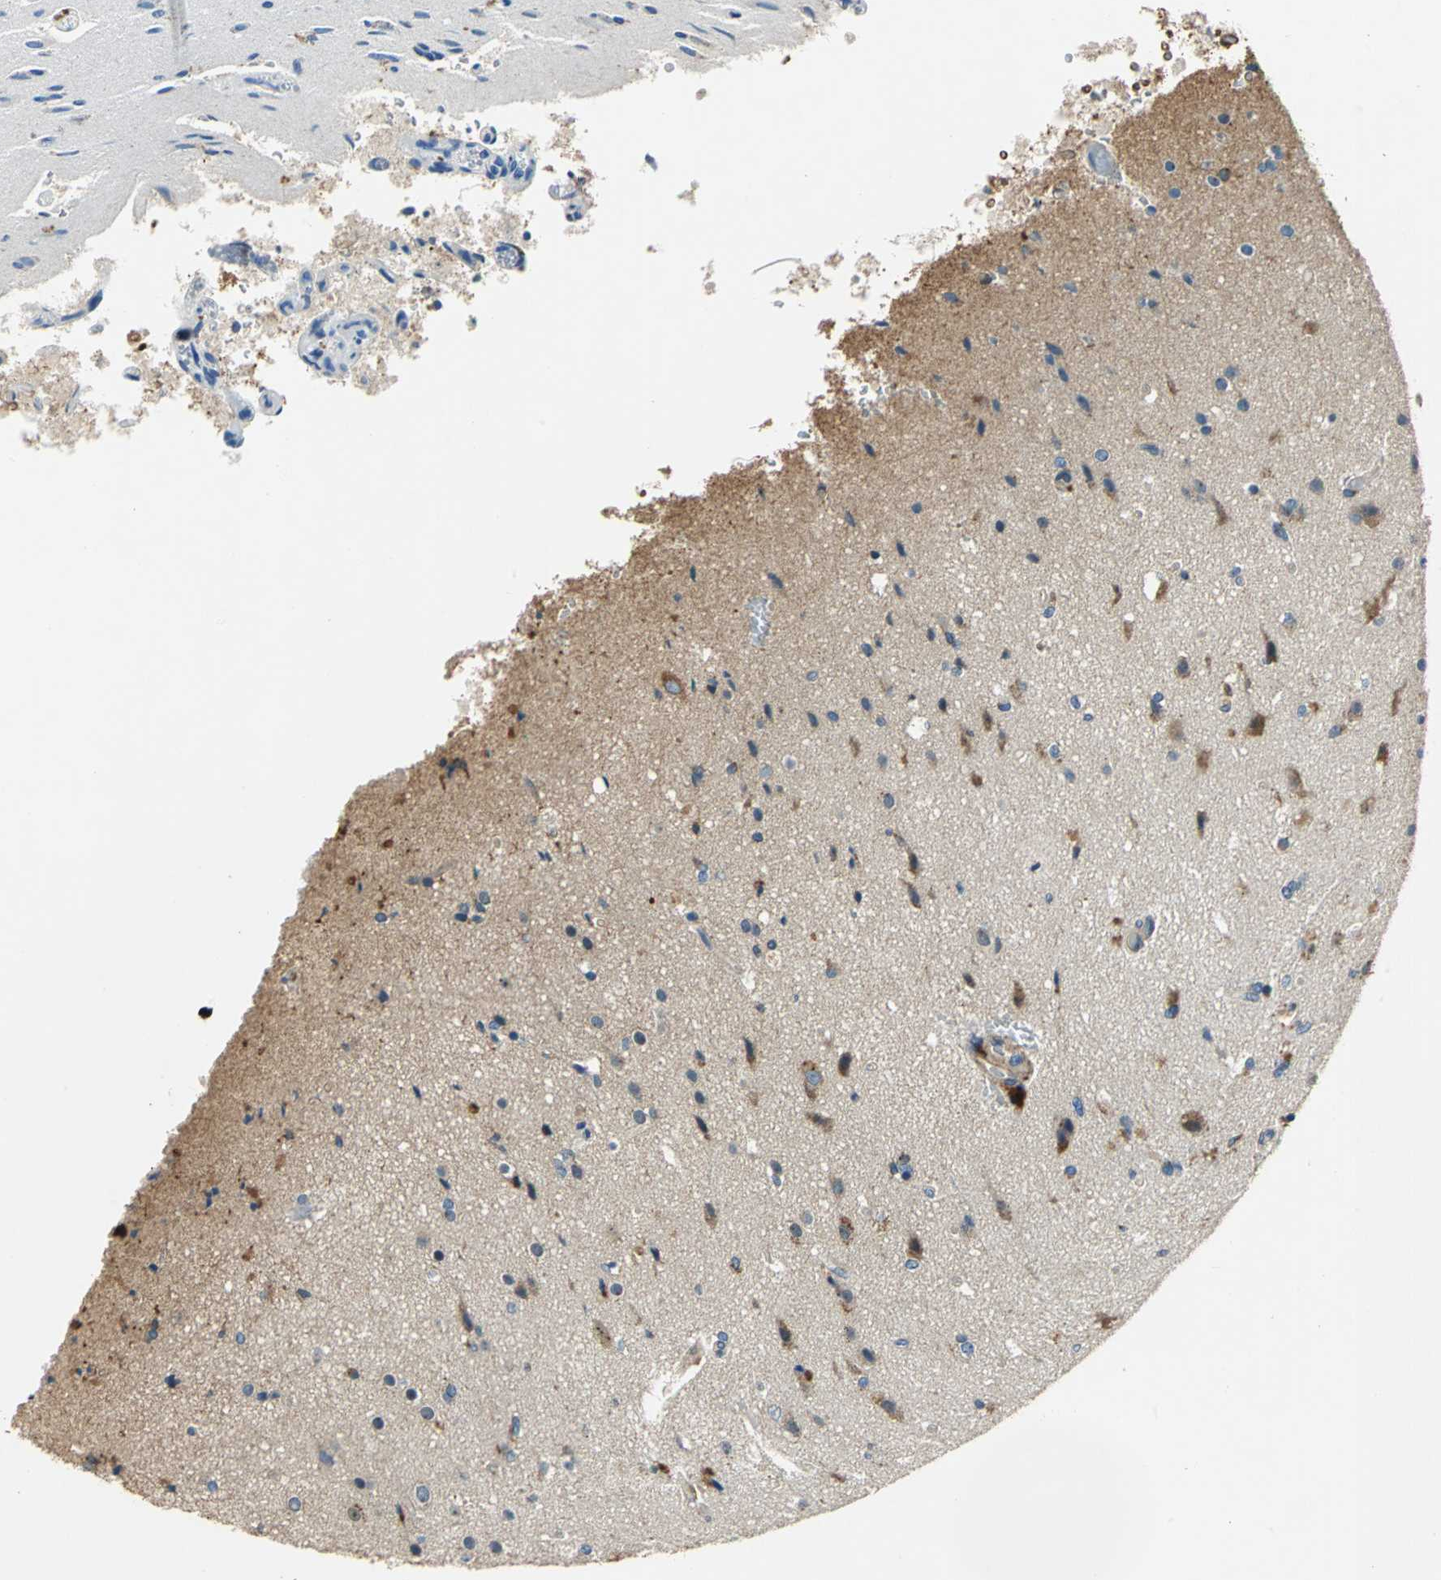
{"staining": {"intensity": "moderate", "quantity": "25%-75%", "location": "cytoplasmic/membranous"}, "tissue": "glioma", "cell_type": "Tumor cells", "image_type": "cancer", "snomed": [{"axis": "morphology", "description": "Normal tissue, NOS"}, {"axis": "morphology", "description": "Glioma, malignant, High grade"}, {"axis": "topography", "description": "Cerebral cortex"}], "caption": "Glioma stained for a protein demonstrates moderate cytoplasmic/membranous positivity in tumor cells.", "gene": "DDX3Y", "patient": {"sex": "male", "age": 77}}